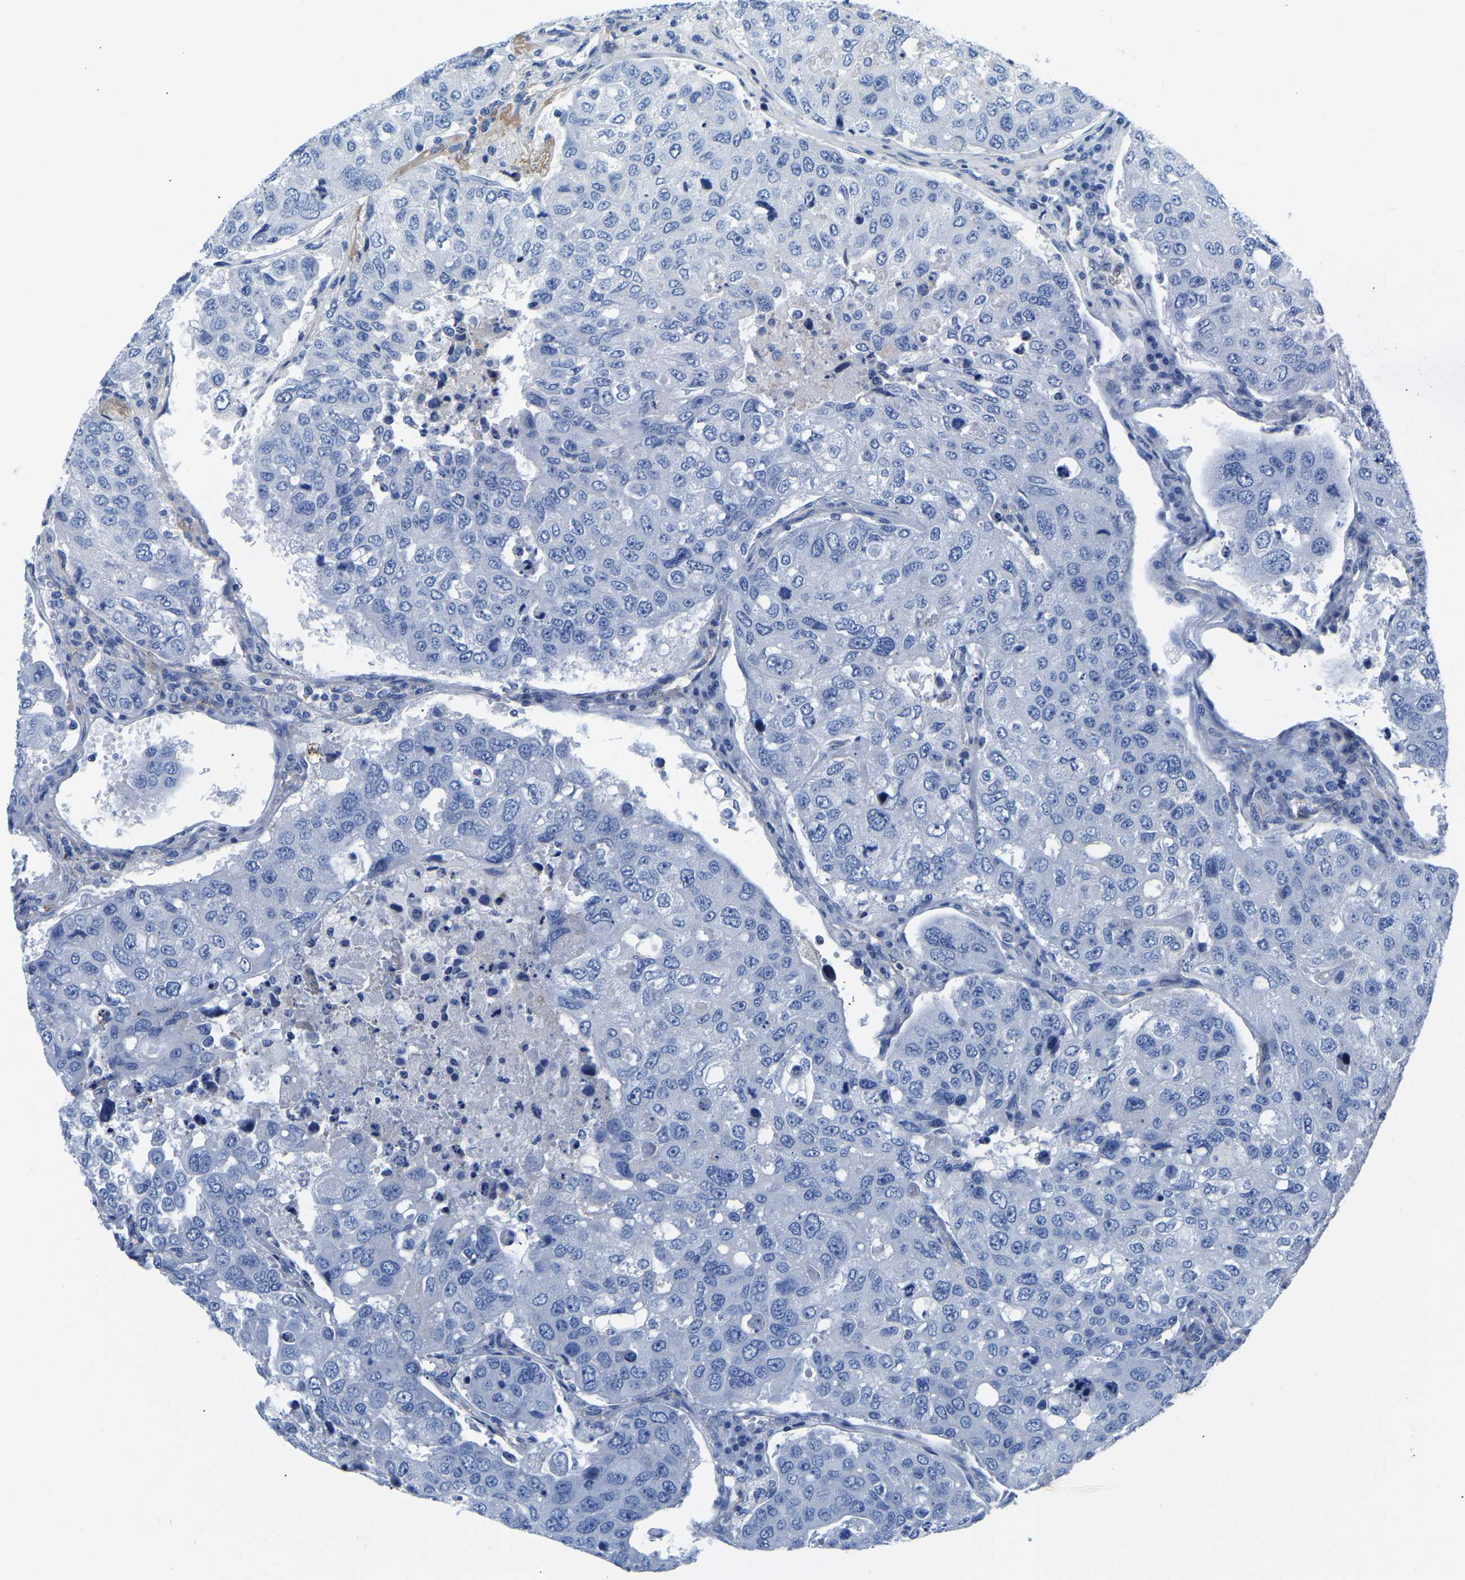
{"staining": {"intensity": "negative", "quantity": "none", "location": "none"}, "tissue": "urothelial cancer", "cell_type": "Tumor cells", "image_type": "cancer", "snomed": [{"axis": "morphology", "description": "Urothelial carcinoma, High grade"}, {"axis": "topography", "description": "Lymph node"}, {"axis": "topography", "description": "Urinary bladder"}], "caption": "High power microscopy photomicrograph of an immunohistochemistry (IHC) micrograph of urothelial carcinoma (high-grade), revealing no significant expression in tumor cells.", "gene": "UPK3A", "patient": {"sex": "male", "age": 51}}